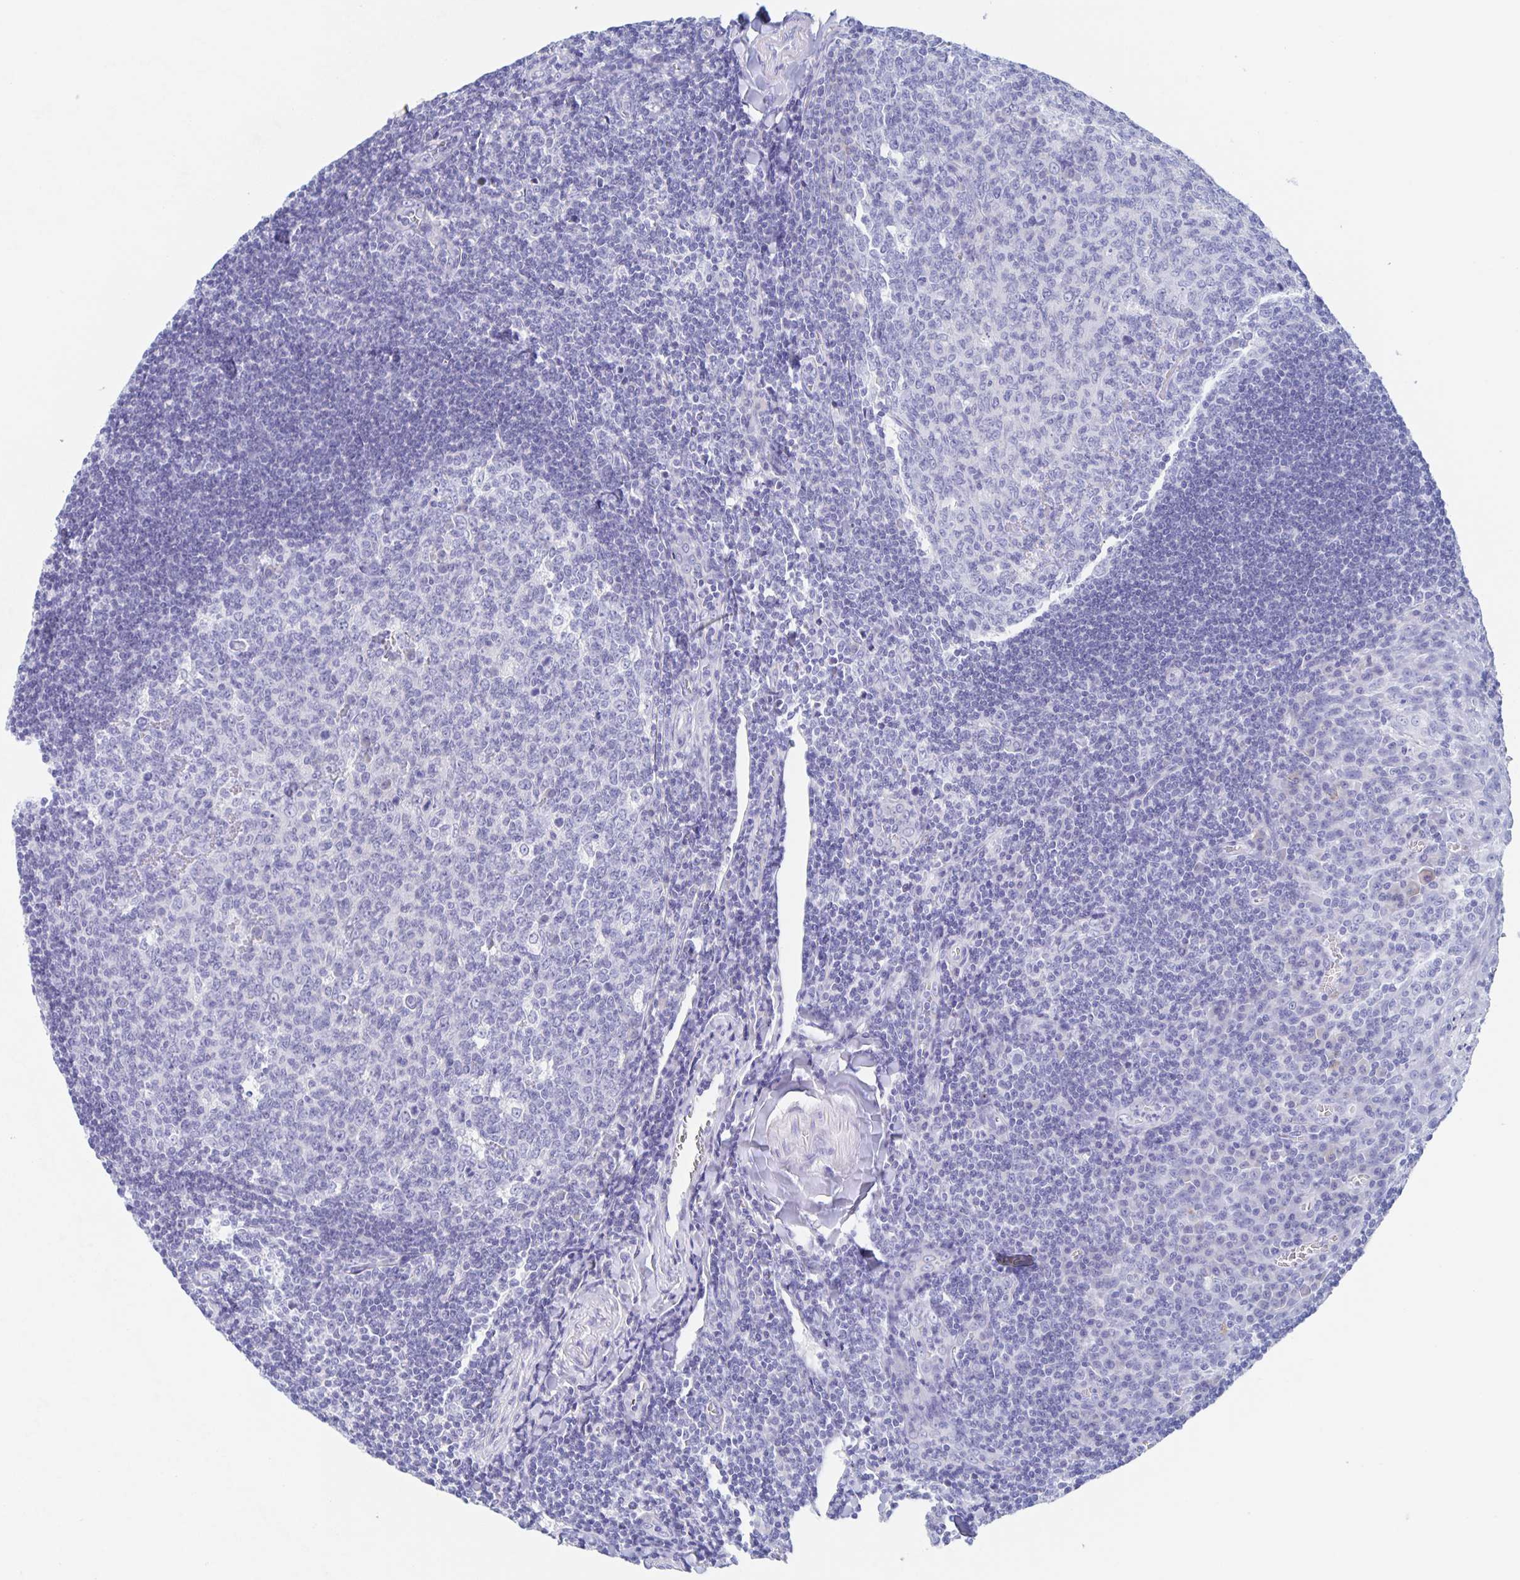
{"staining": {"intensity": "negative", "quantity": "none", "location": "none"}, "tissue": "tonsil", "cell_type": "Germinal center cells", "image_type": "normal", "snomed": [{"axis": "morphology", "description": "Normal tissue, NOS"}, {"axis": "topography", "description": "Tonsil"}], "caption": "DAB immunohistochemical staining of unremarkable human tonsil exhibits no significant positivity in germinal center cells. (DAB immunohistochemistry visualized using brightfield microscopy, high magnification).", "gene": "DMBT1", "patient": {"sex": "male", "age": 27}}